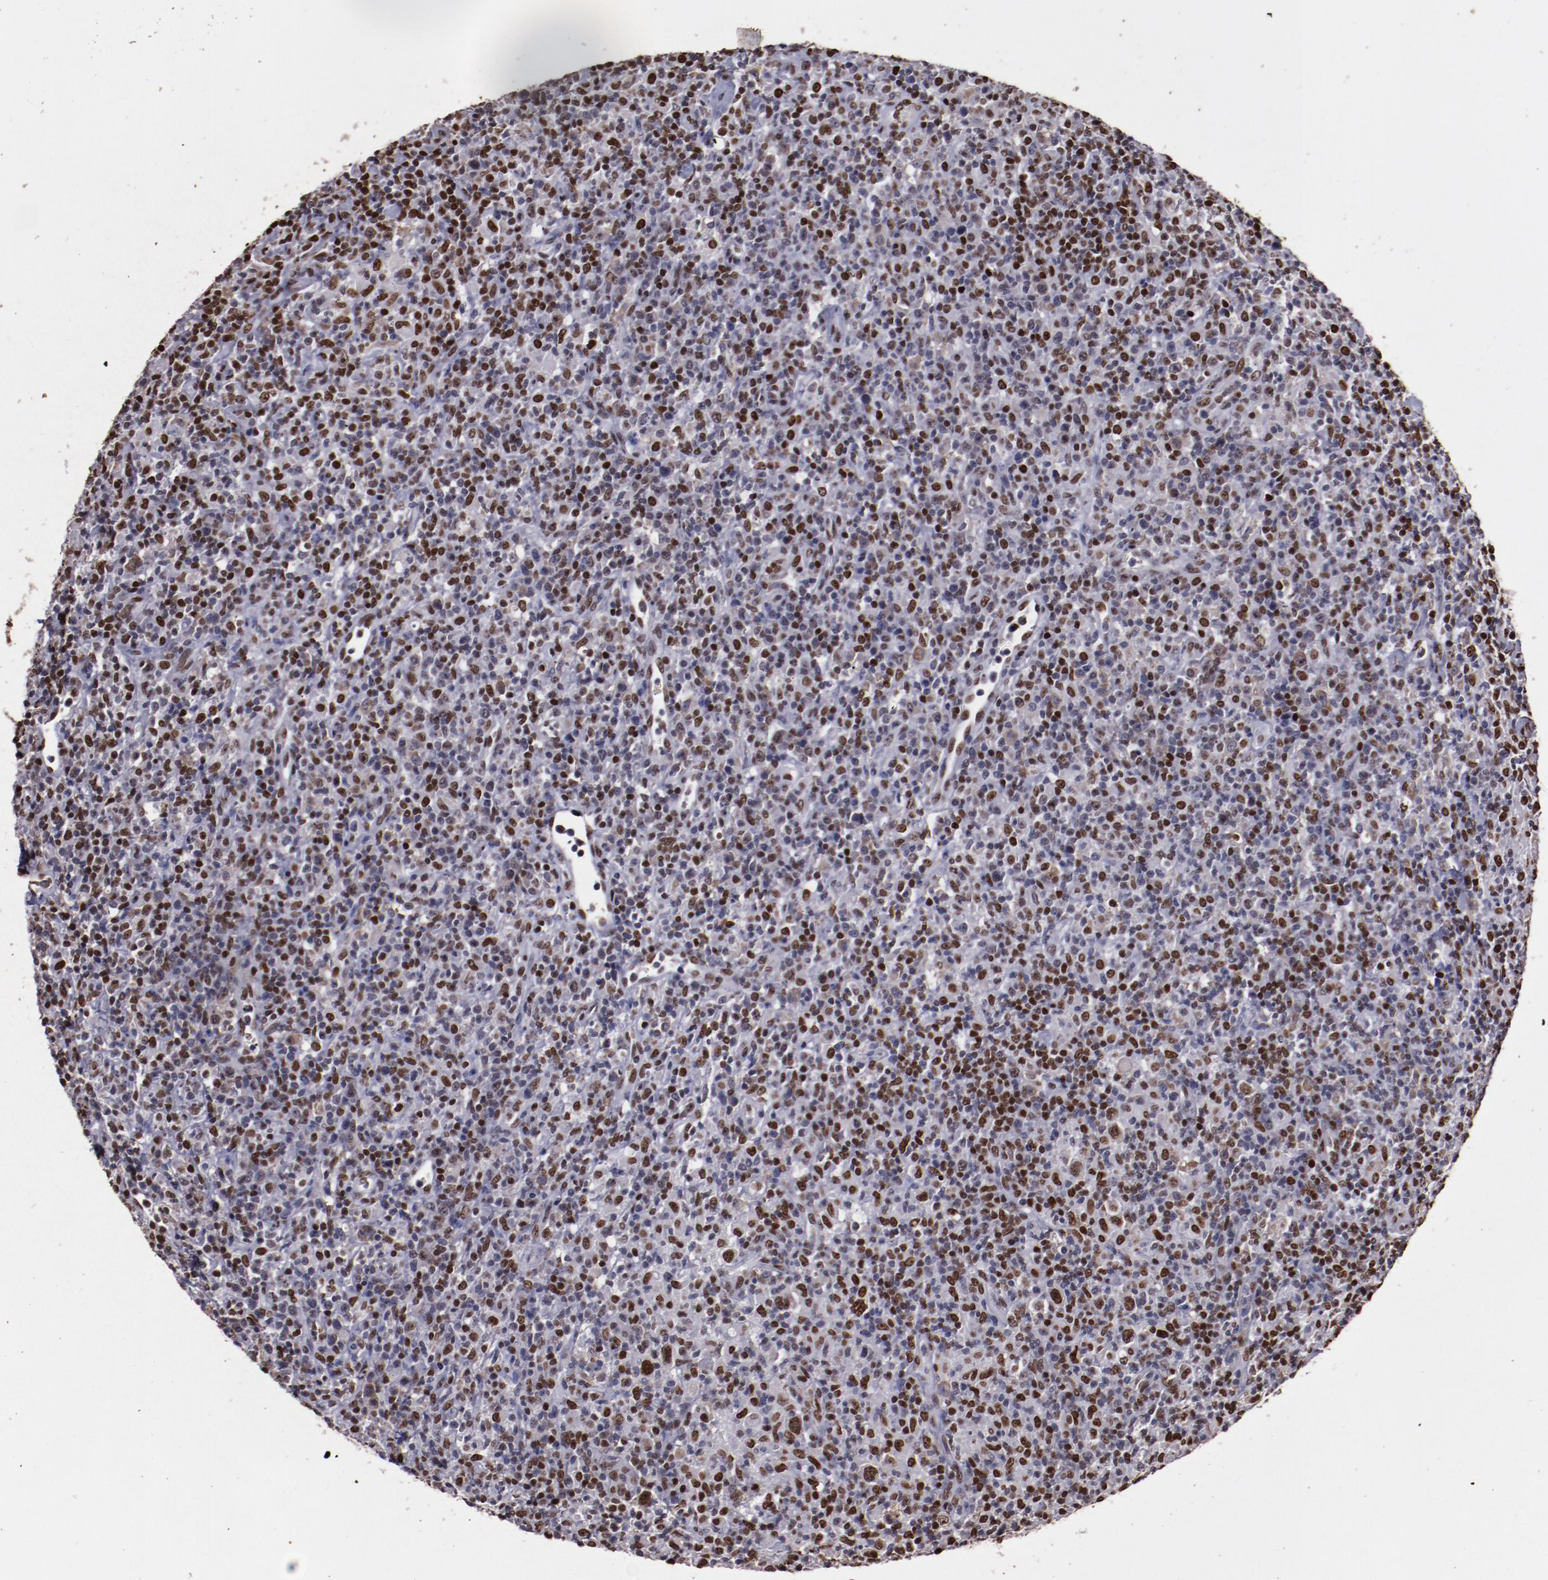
{"staining": {"intensity": "moderate", "quantity": "25%-75%", "location": "nuclear"}, "tissue": "lymphoma", "cell_type": "Tumor cells", "image_type": "cancer", "snomed": [{"axis": "morphology", "description": "Hodgkin's disease, NOS"}, {"axis": "topography", "description": "Lymph node"}], "caption": "Brown immunohistochemical staining in human lymphoma shows moderate nuclear positivity in approximately 25%-75% of tumor cells.", "gene": "APEX1", "patient": {"sex": "male", "age": 65}}